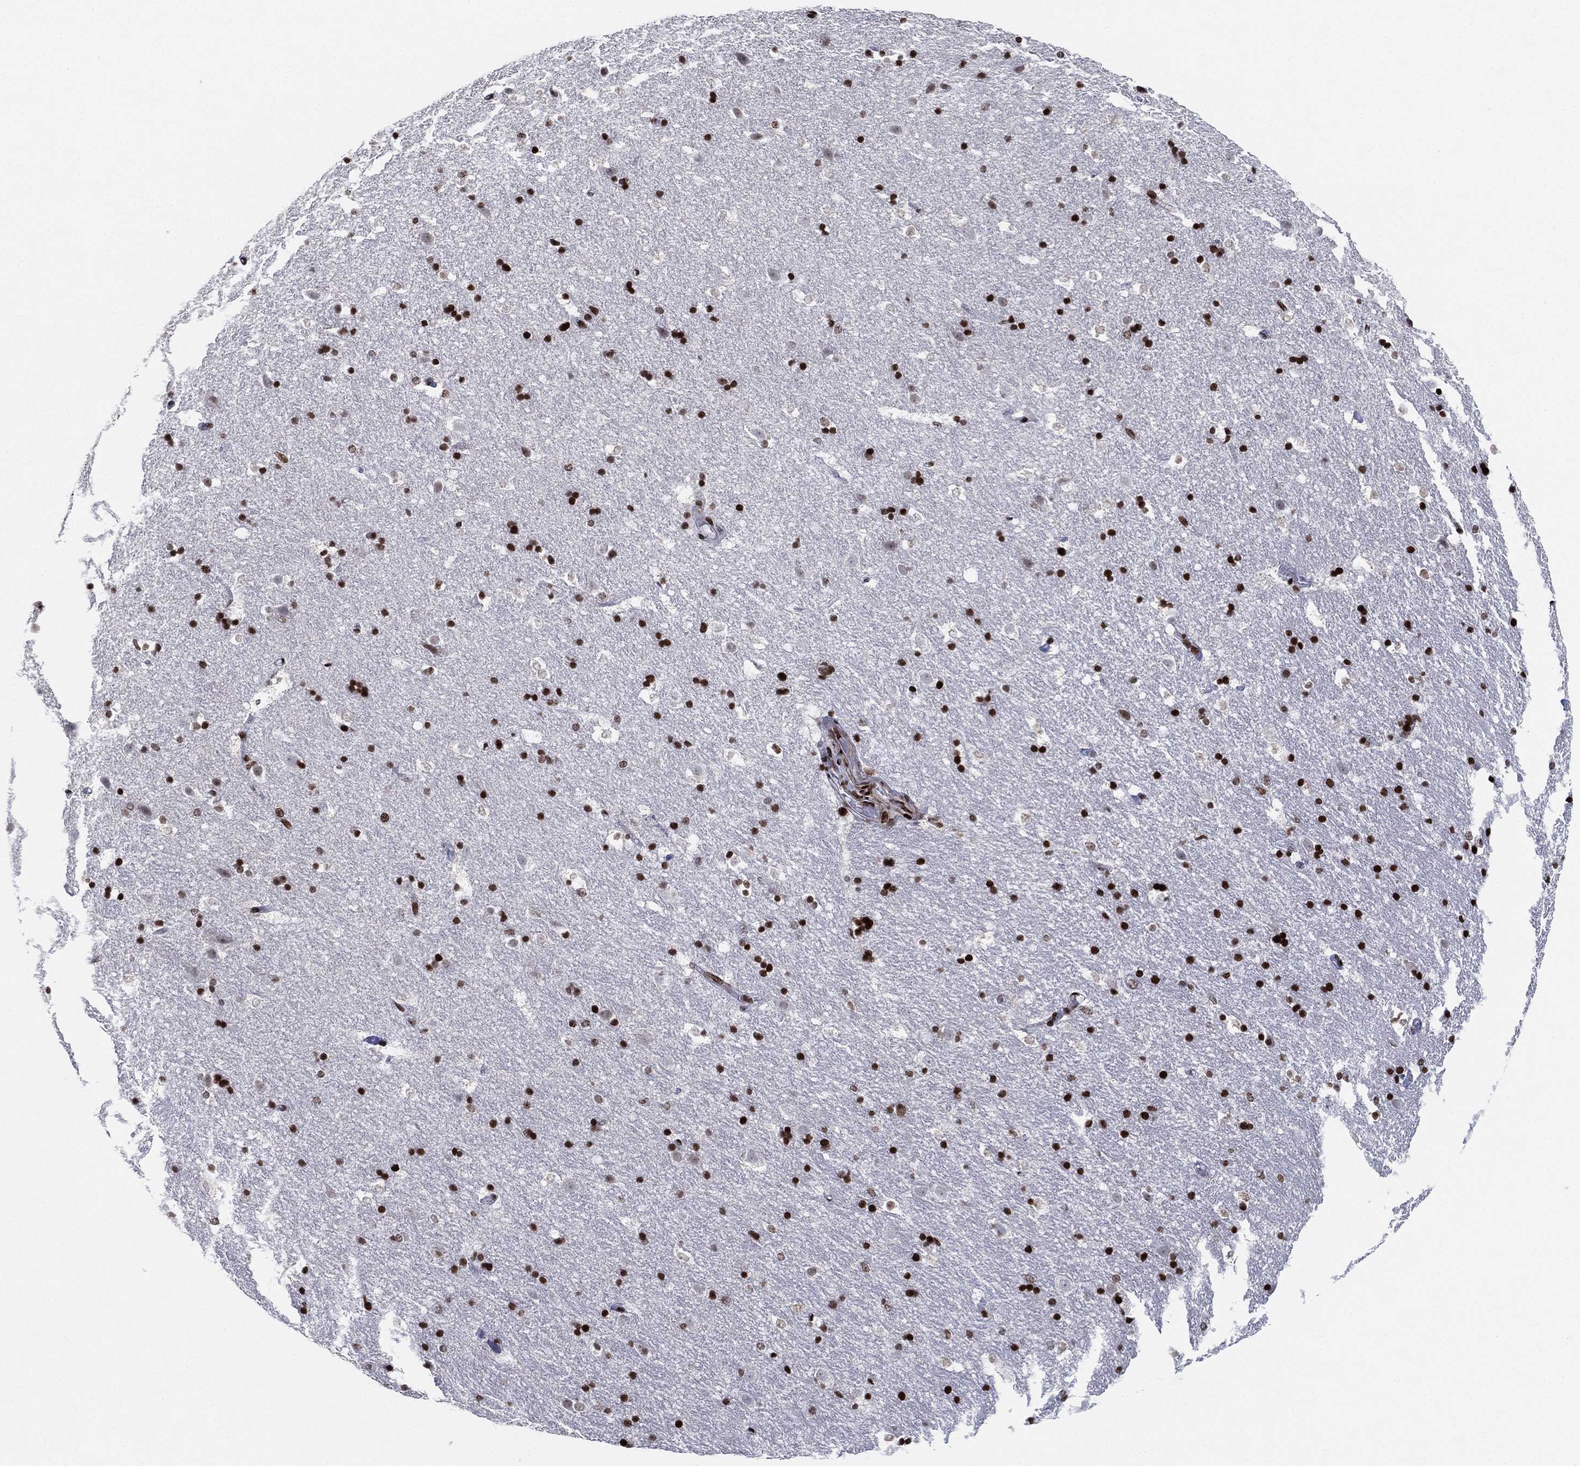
{"staining": {"intensity": "strong", "quantity": "25%-75%", "location": "nuclear"}, "tissue": "hippocampus", "cell_type": "Glial cells", "image_type": "normal", "snomed": [{"axis": "morphology", "description": "Normal tissue, NOS"}, {"axis": "topography", "description": "Hippocampus"}], "caption": "The histopathology image reveals a brown stain indicating the presence of a protein in the nuclear of glial cells in hippocampus.", "gene": "MFSD14A", "patient": {"sex": "male", "age": 49}}